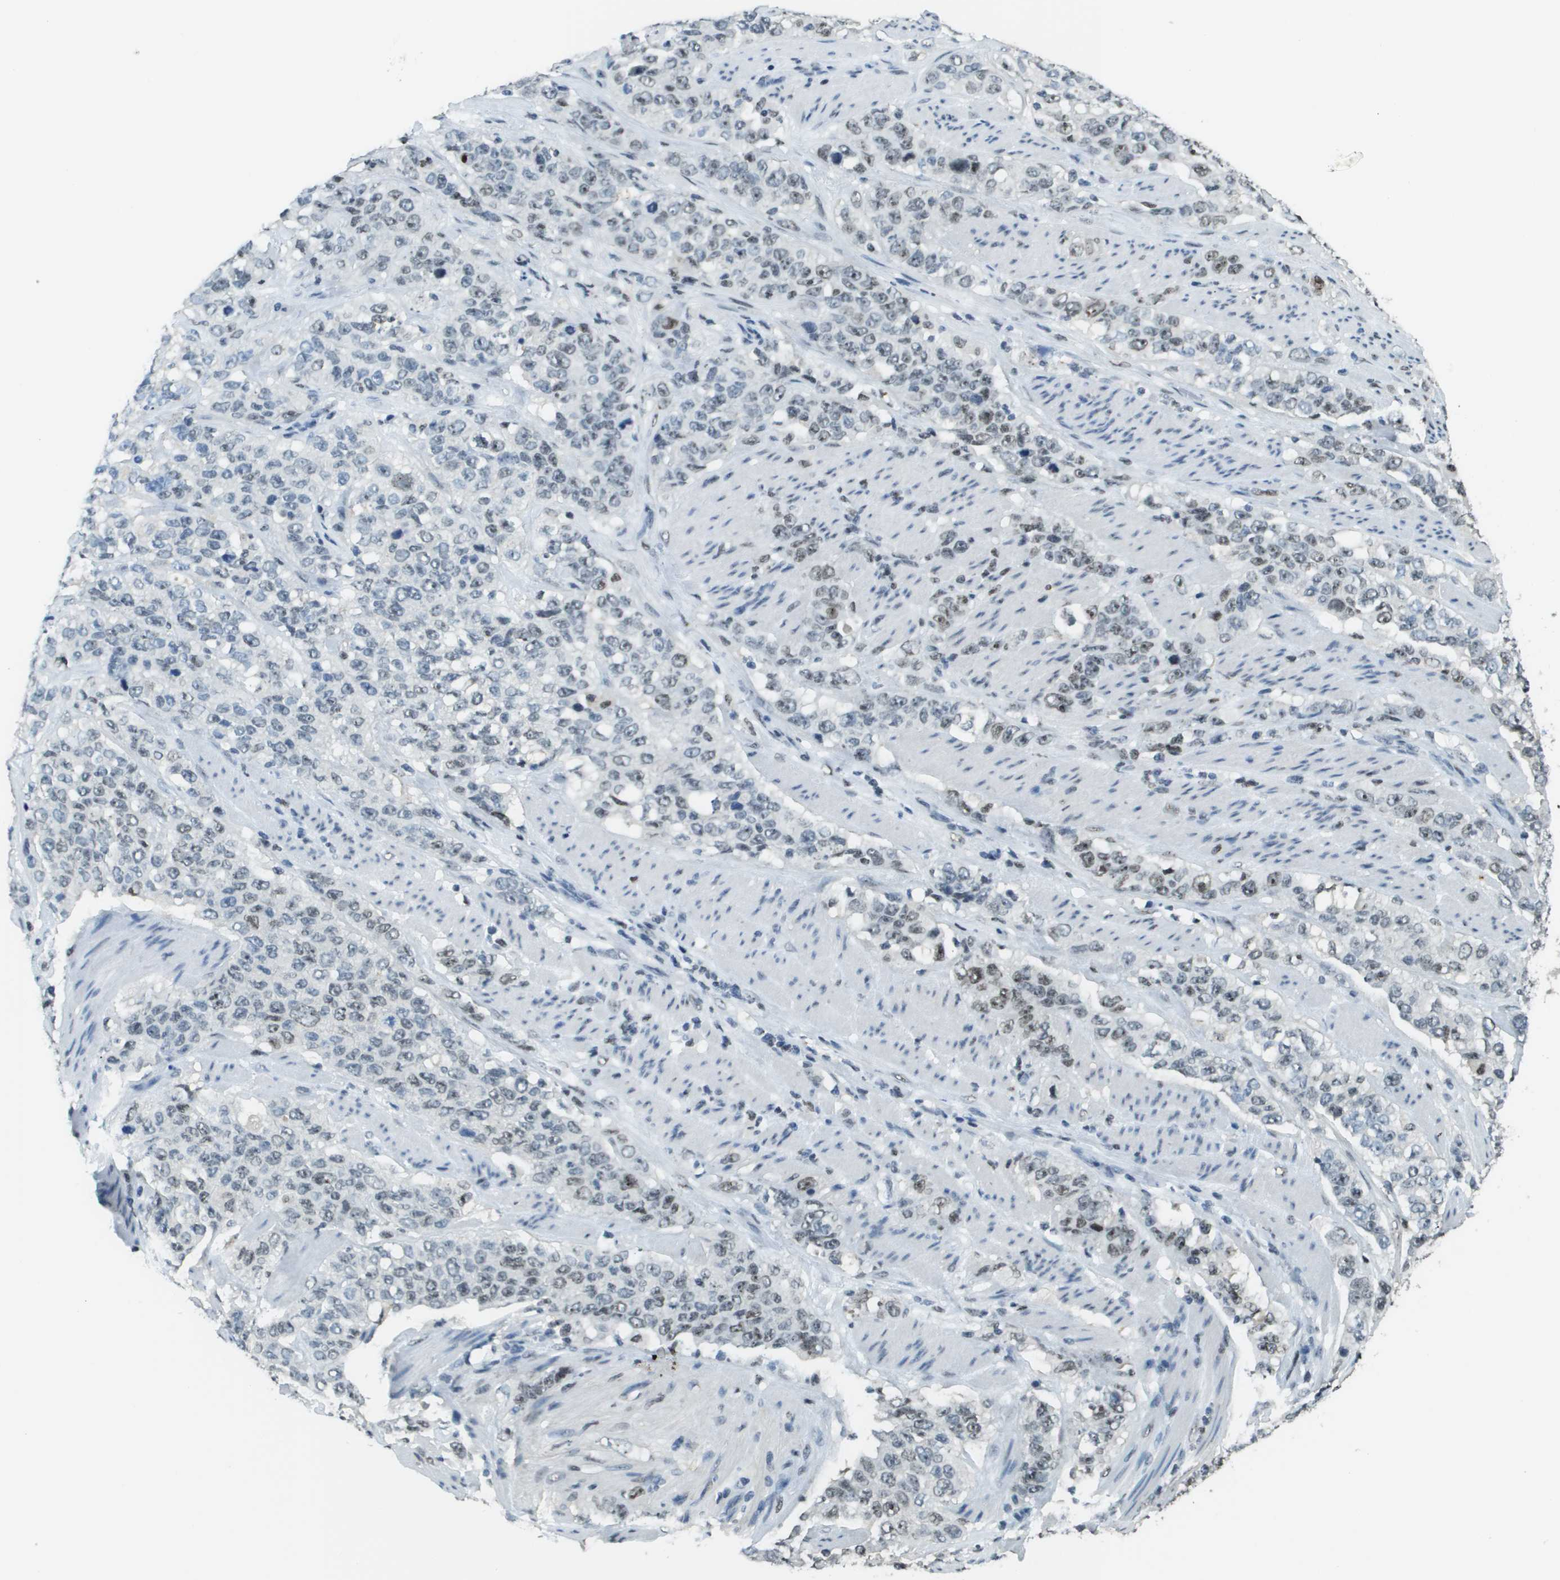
{"staining": {"intensity": "moderate", "quantity": "25%-75%", "location": "nuclear"}, "tissue": "stomach cancer", "cell_type": "Tumor cells", "image_type": "cancer", "snomed": [{"axis": "morphology", "description": "Adenocarcinoma, NOS"}, {"axis": "topography", "description": "Stomach"}], "caption": "Adenocarcinoma (stomach) stained with DAB immunohistochemistry shows medium levels of moderate nuclear expression in approximately 25%-75% of tumor cells.", "gene": "SP100", "patient": {"sex": "male", "age": 48}}